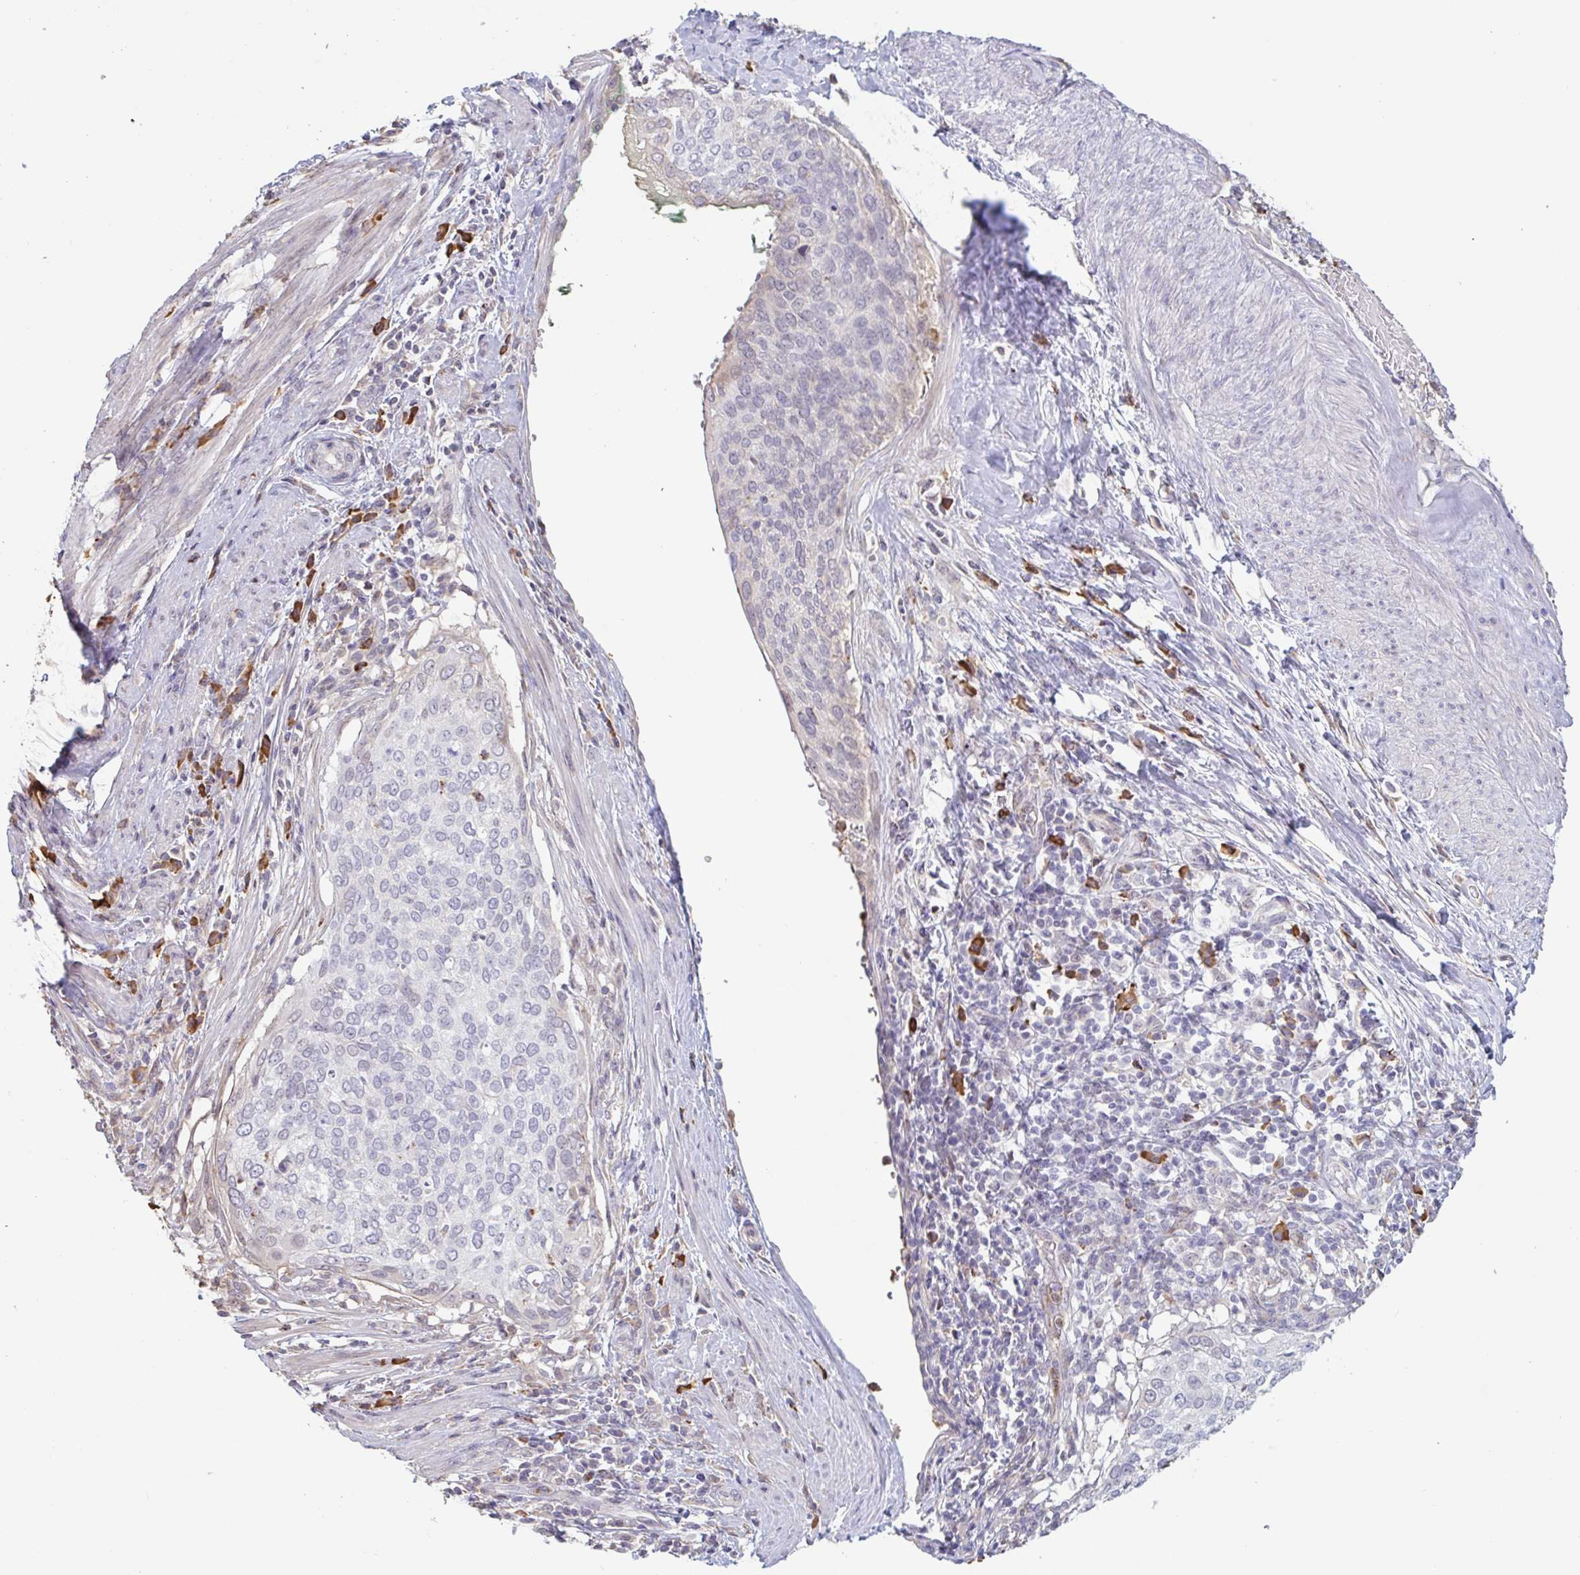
{"staining": {"intensity": "negative", "quantity": "none", "location": "none"}, "tissue": "cervical cancer", "cell_type": "Tumor cells", "image_type": "cancer", "snomed": [{"axis": "morphology", "description": "Squamous cell carcinoma, NOS"}, {"axis": "topography", "description": "Cervix"}], "caption": "Immunohistochemistry of human cervical squamous cell carcinoma exhibits no positivity in tumor cells.", "gene": "TAF1D", "patient": {"sex": "female", "age": 38}}